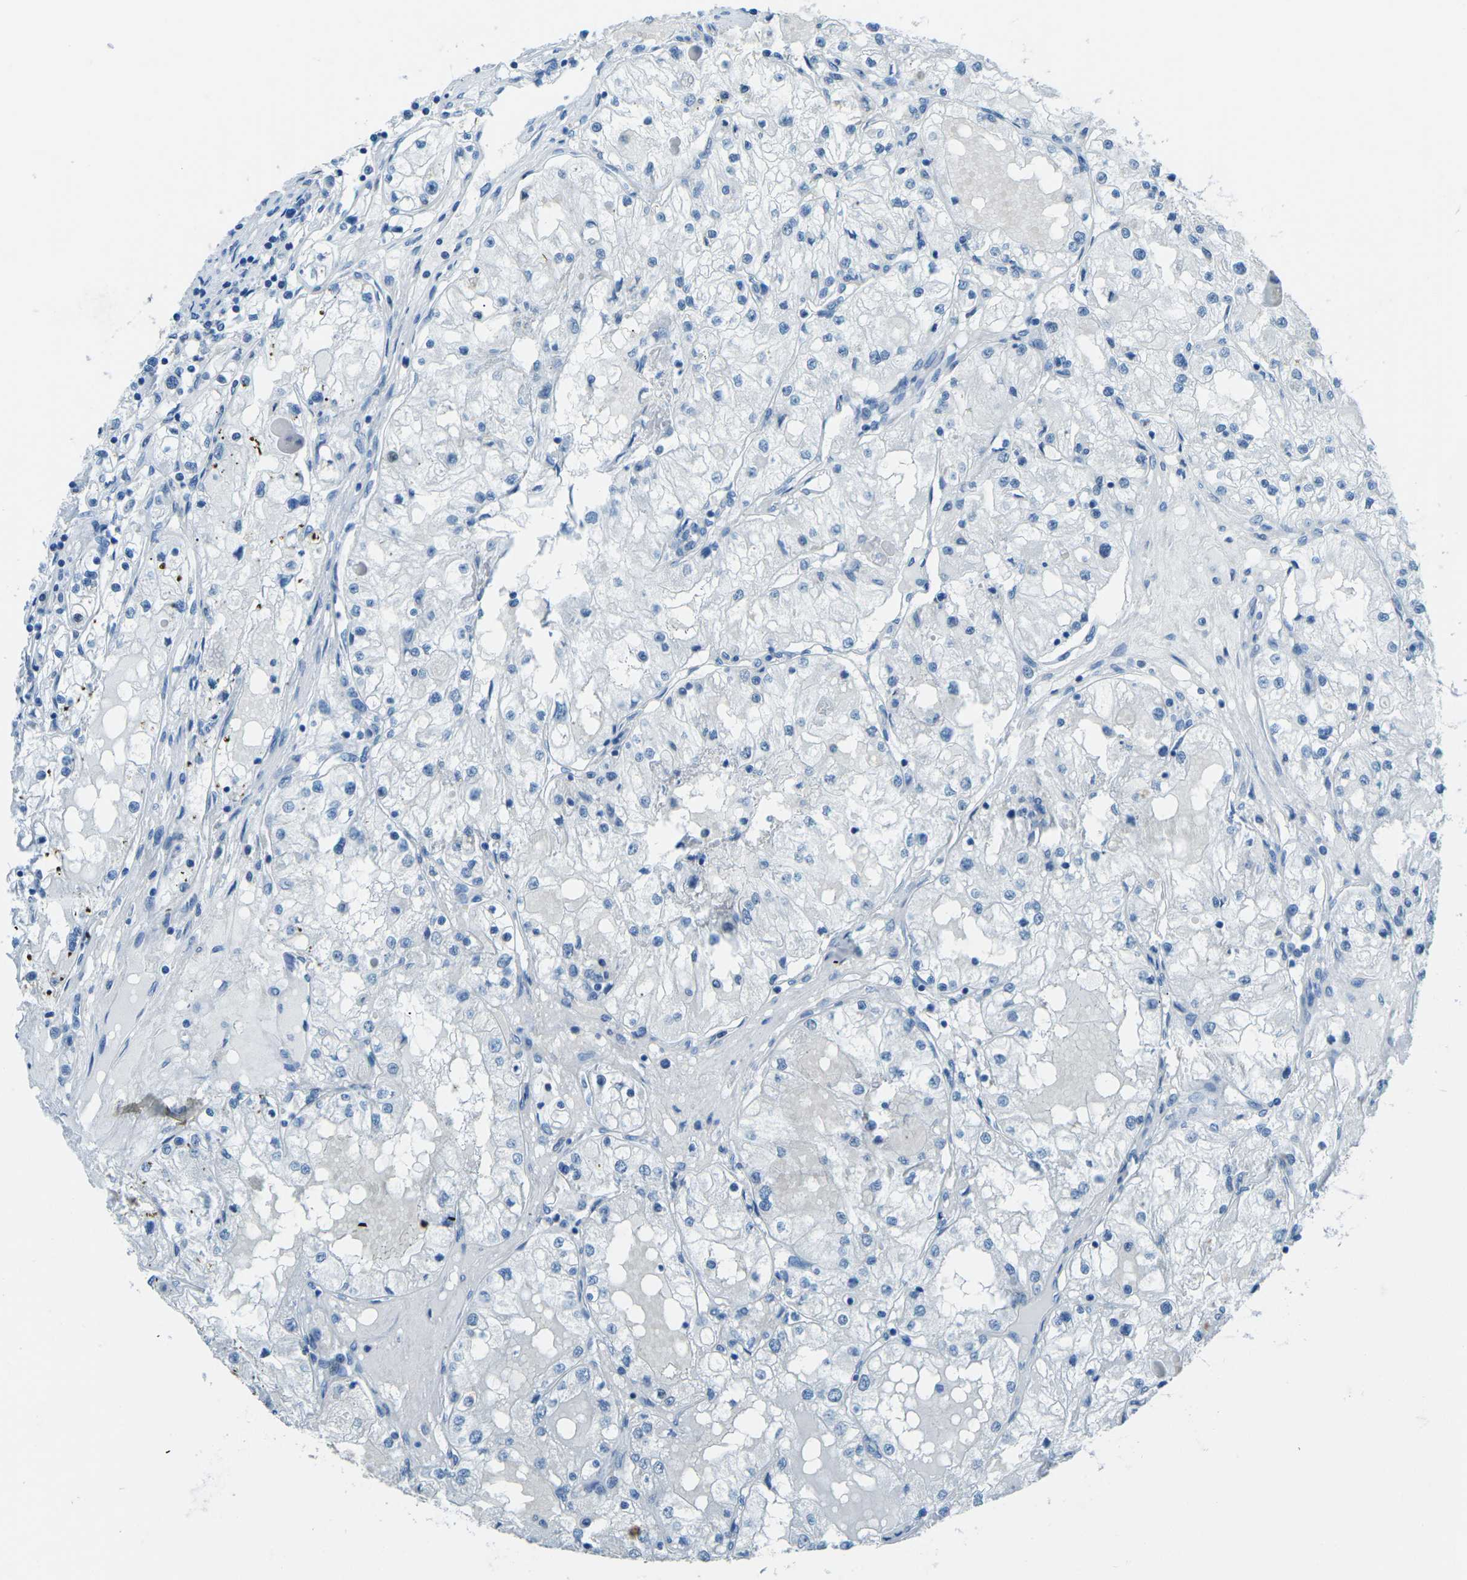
{"staining": {"intensity": "negative", "quantity": "none", "location": "none"}, "tissue": "renal cancer", "cell_type": "Tumor cells", "image_type": "cancer", "snomed": [{"axis": "morphology", "description": "Adenocarcinoma, NOS"}, {"axis": "topography", "description": "Kidney"}], "caption": "Tumor cells are negative for brown protein staining in renal cancer.", "gene": "MYH8", "patient": {"sex": "male", "age": 68}}